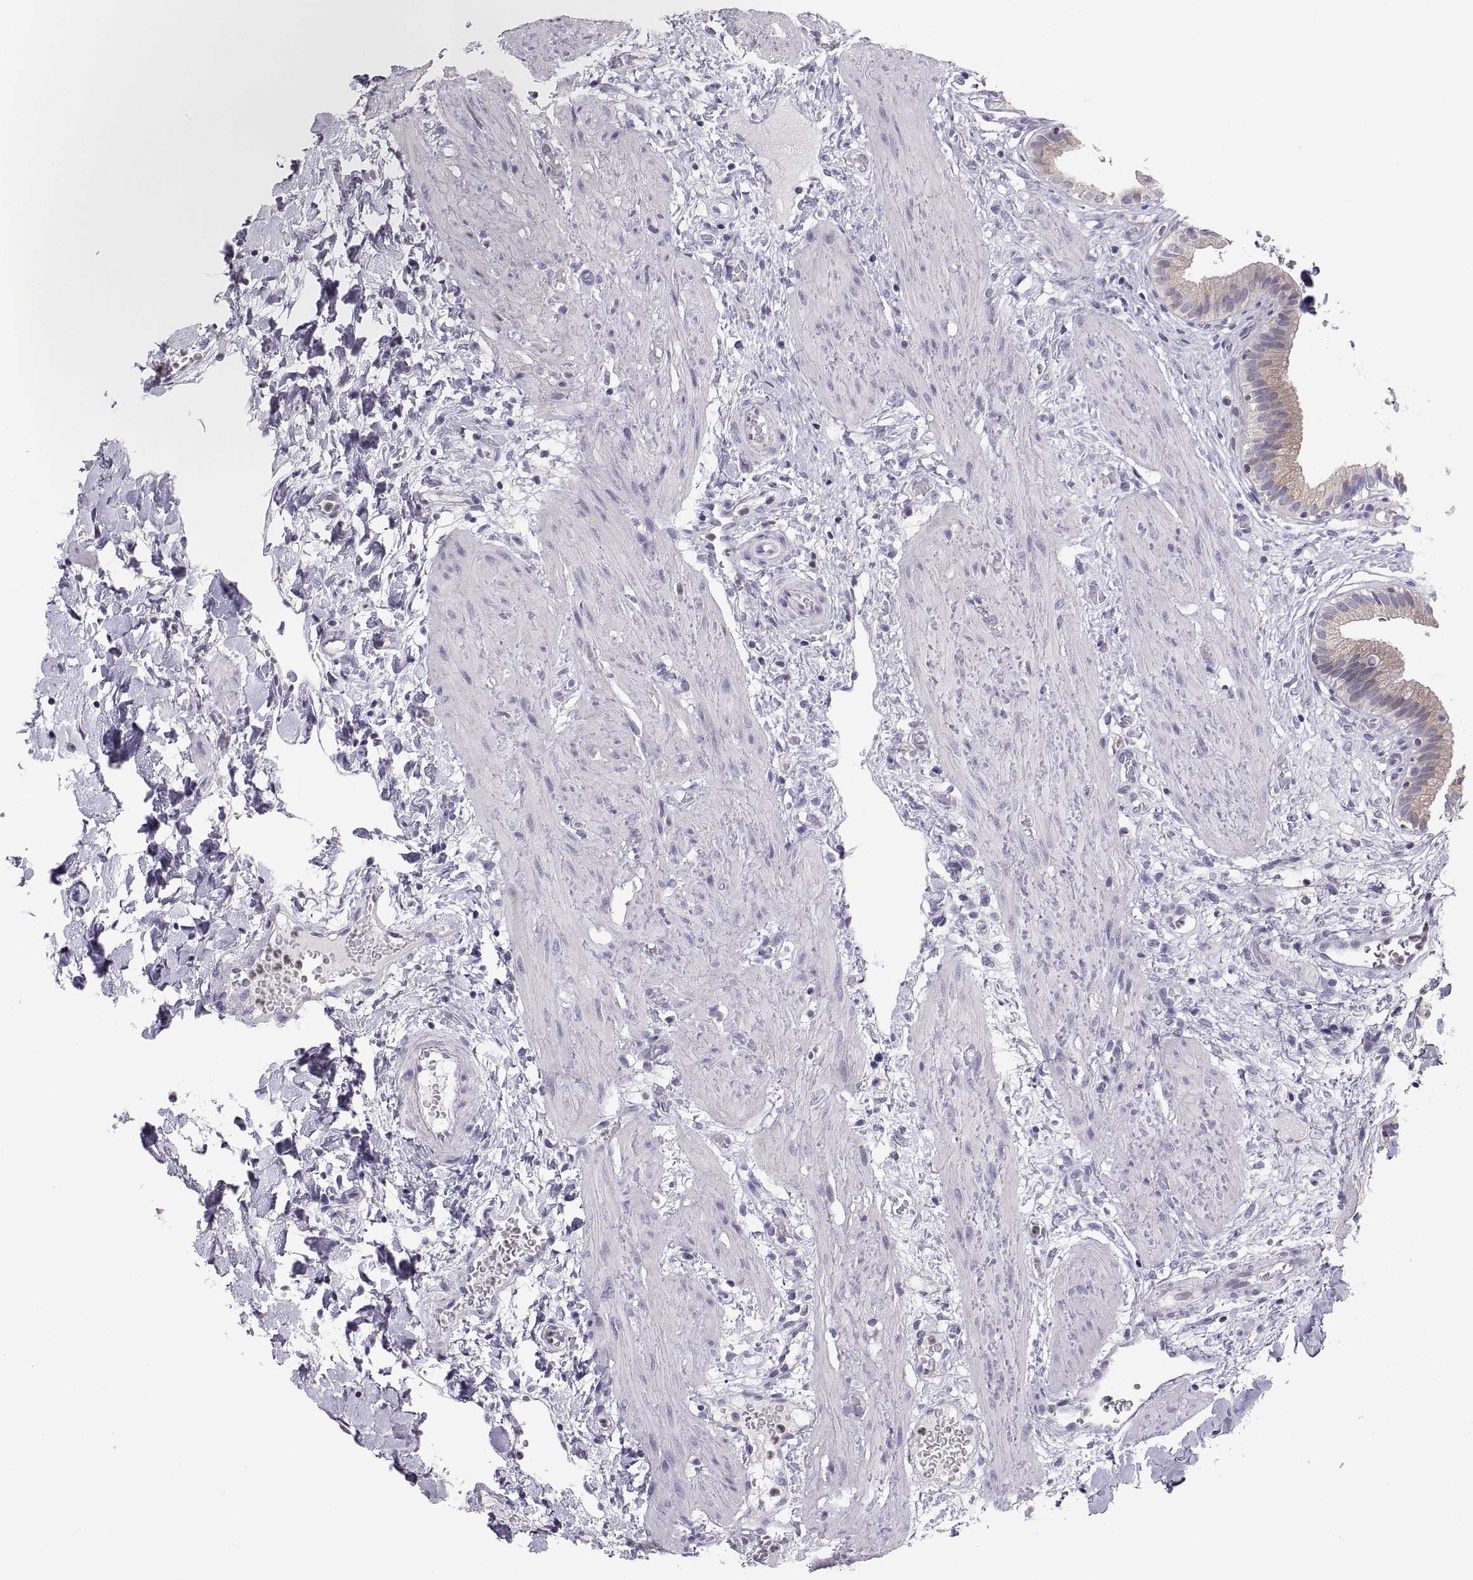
{"staining": {"intensity": "weak", "quantity": "<25%", "location": "cytoplasmic/membranous"}, "tissue": "gallbladder", "cell_type": "Glandular cells", "image_type": "normal", "snomed": [{"axis": "morphology", "description": "Normal tissue, NOS"}, {"axis": "topography", "description": "Gallbladder"}], "caption": "DAB immunohistochemical staining of unremarkable human gallbladder demonstrates no significant expression in glandular cells.", "gene": "ERO1A", "patient": {"sex": "female", "age": 24}}